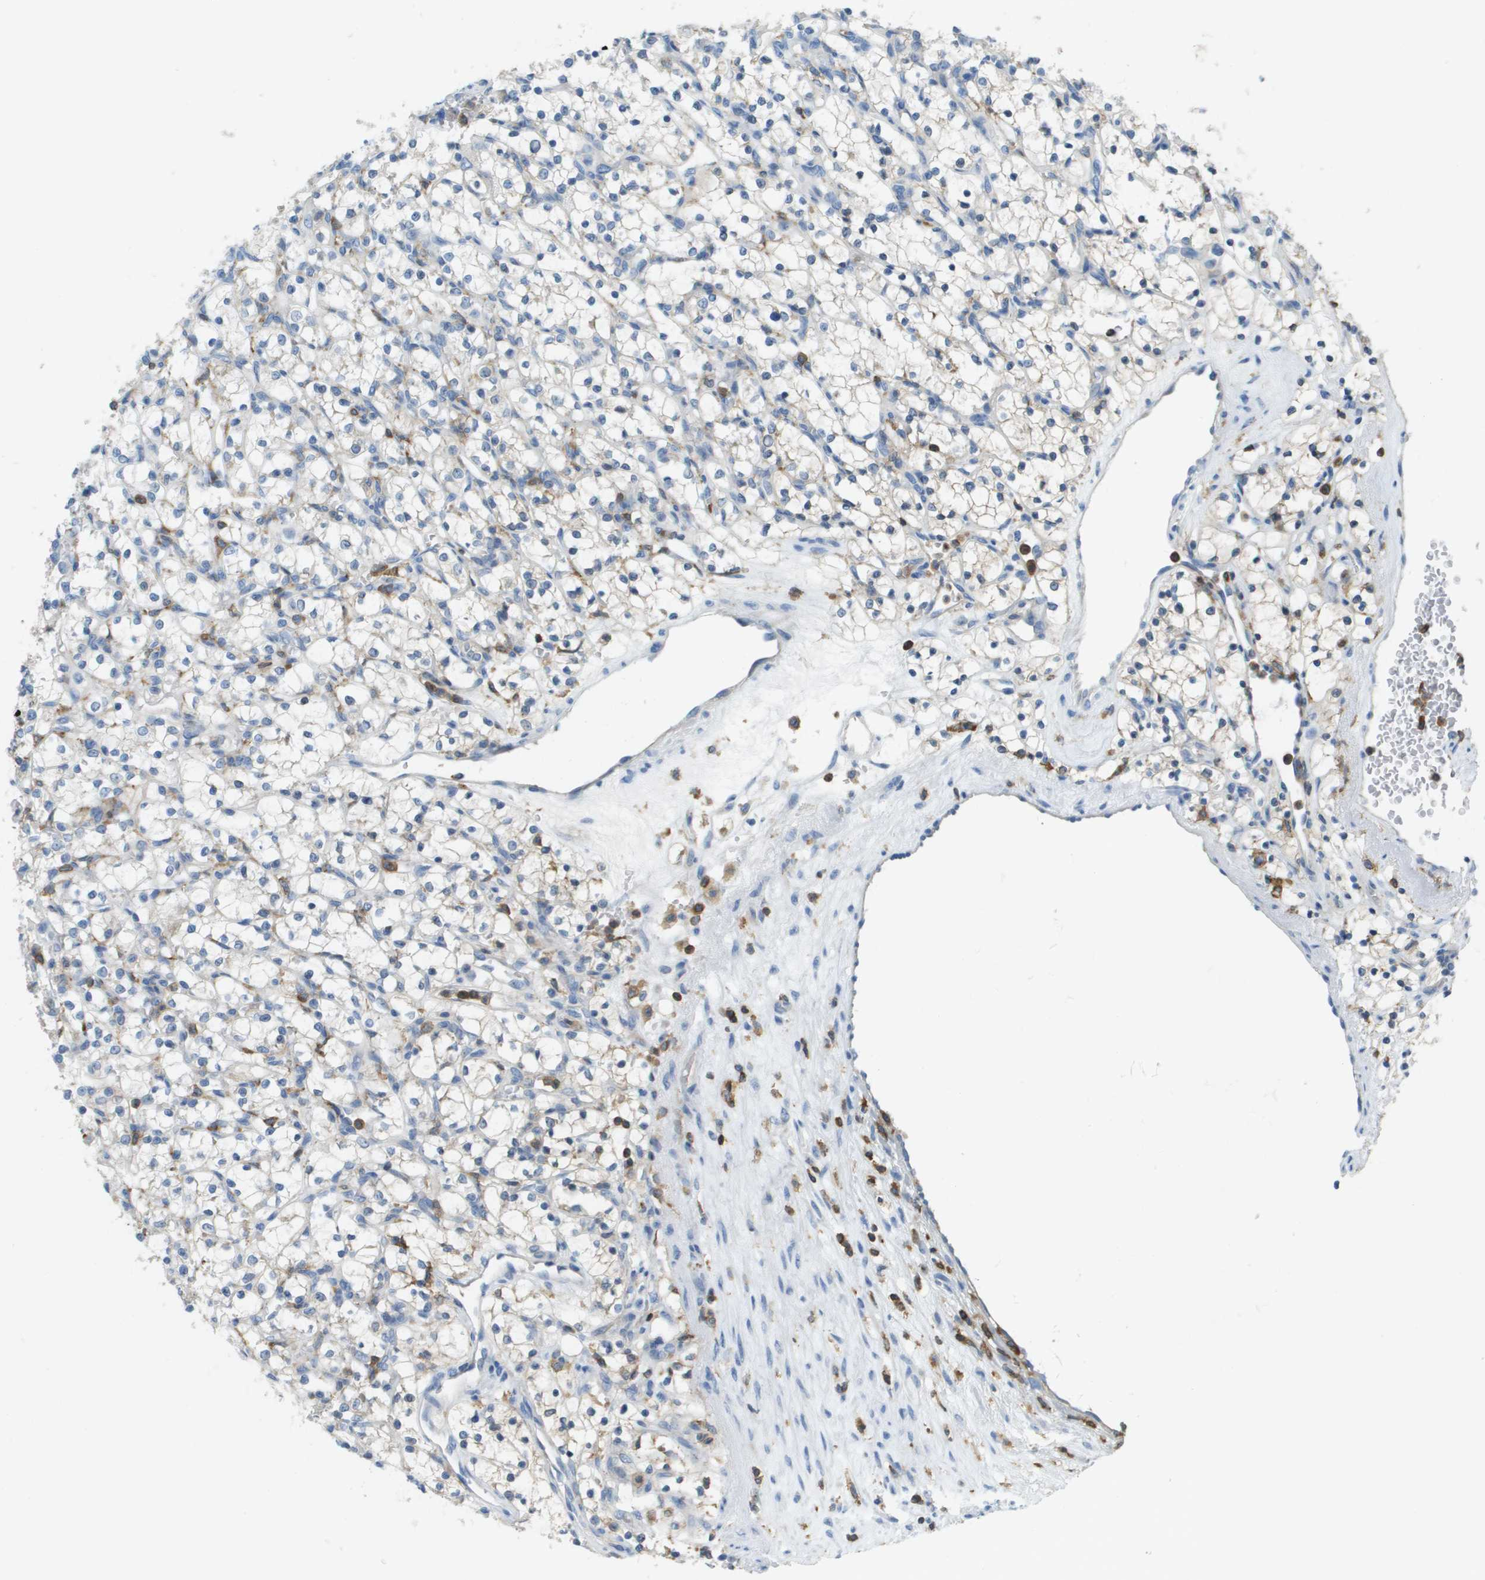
{"staining": {"intensity": "weak", "quantity": "<25%", "location": "cytoplasmic/membranous"}, "tissue": "renal cancer", "cell_type": "Tumor cells", "image_type": "cancer", "snomed": [{"axis": "morphology", "description": "Adenocarcinoma, NOS"}, {"axis": "topography", "description": "Kidney"}], "caption": "Immunohistochemical staining of human renal cancer exhibits no significant staining in tumor cells.", "gene": "APBB1IP", "patient": {"sex": "female", "age": 69}}